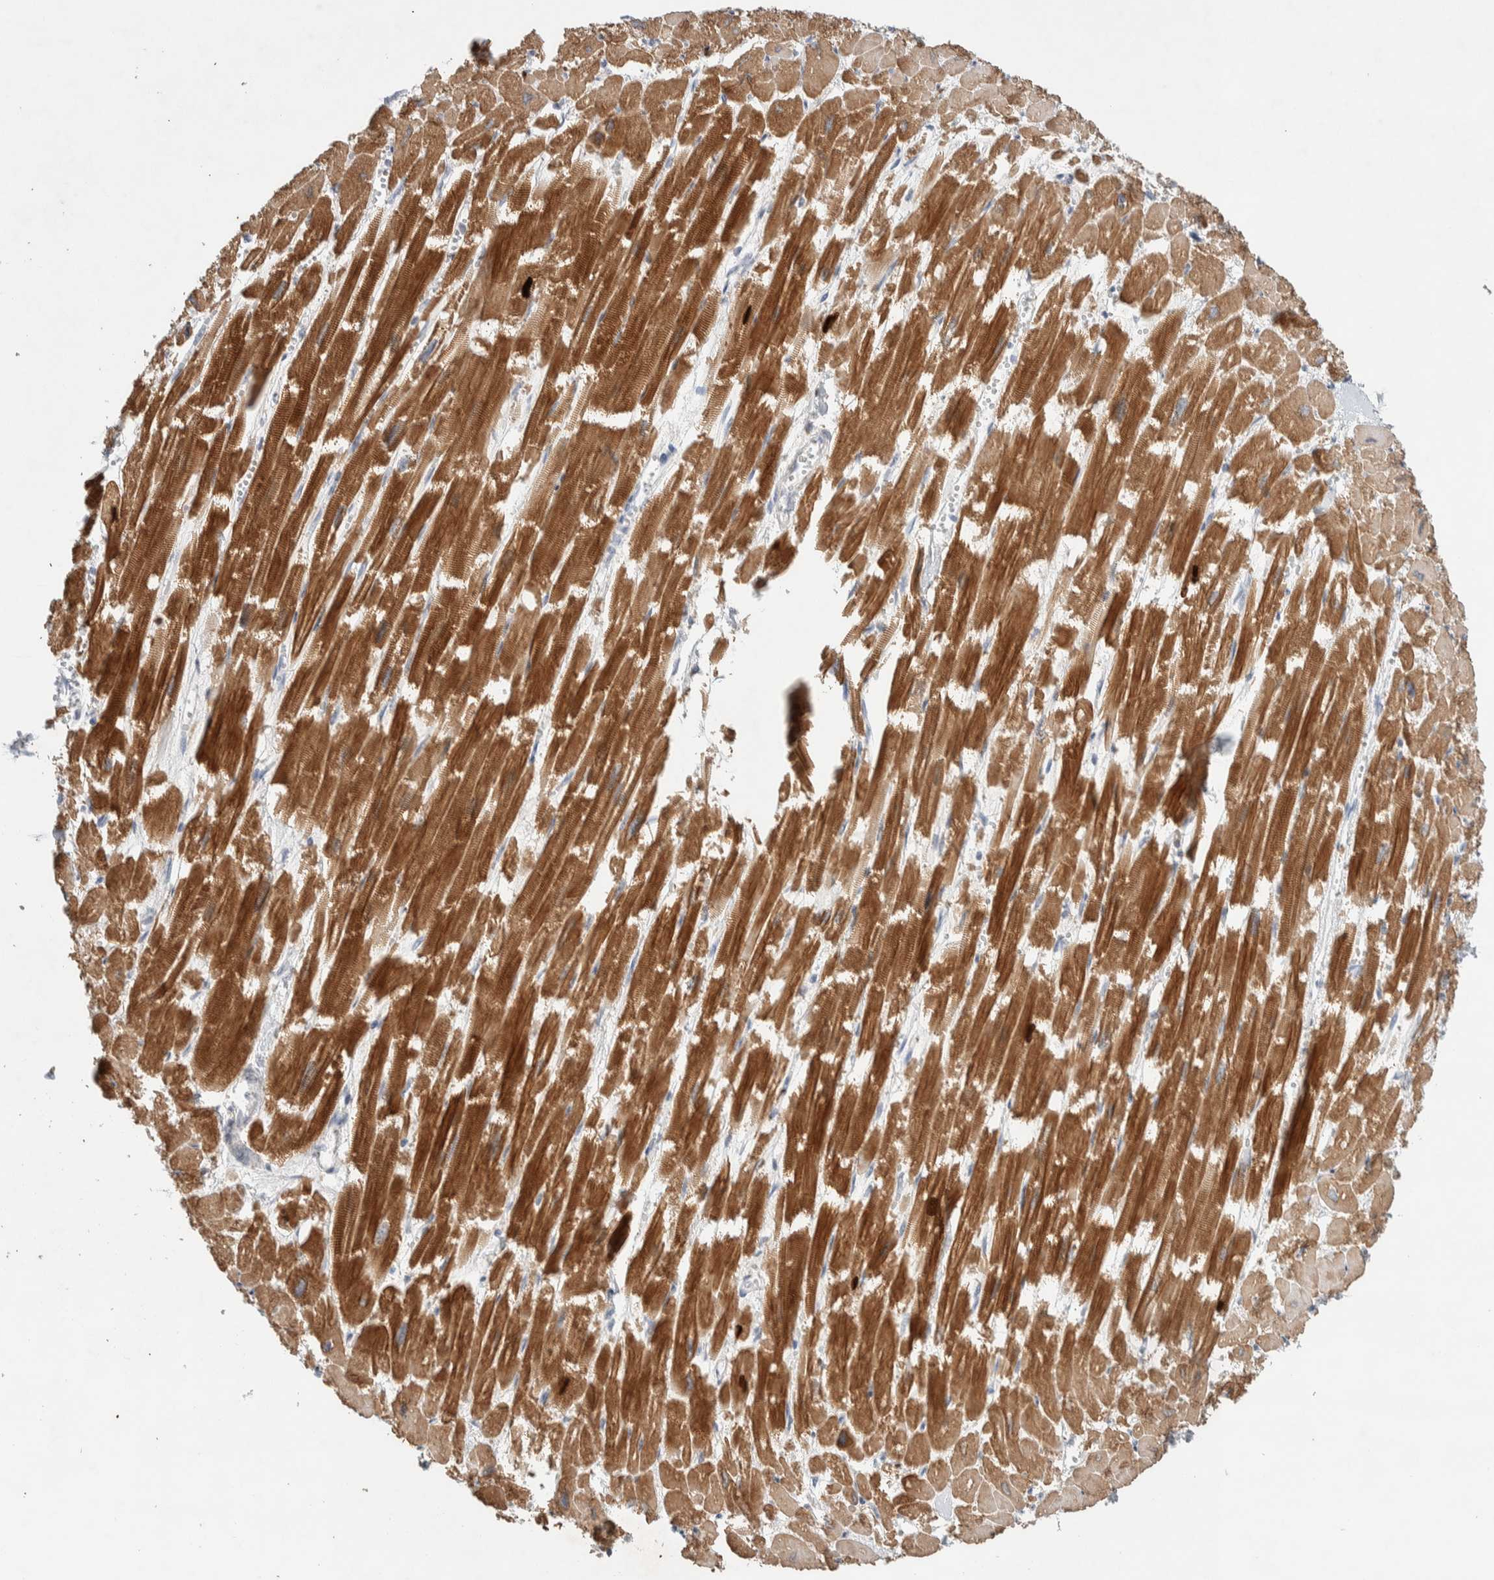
{"staining": {"intensity": "strong", "quantity": ">75%", "location": "cytoplasmic/membranous"}, "tissue": "heart muscle", "cell_type": "Cardiomyocytes", "image_type": "normal", "snomed": [{"axis": "morphology", "description": "Normal tissue, NOS"}, {"axis": "topography", "description": "Heart"}], "caption": "Cardiomyocytes show high levels of strong cytoplasmic/membranous positivity in approximately >75% of cells in benign heart muscle.", "gene": "DEPTOR", "patient": {"sex": "male", "age": 54}}